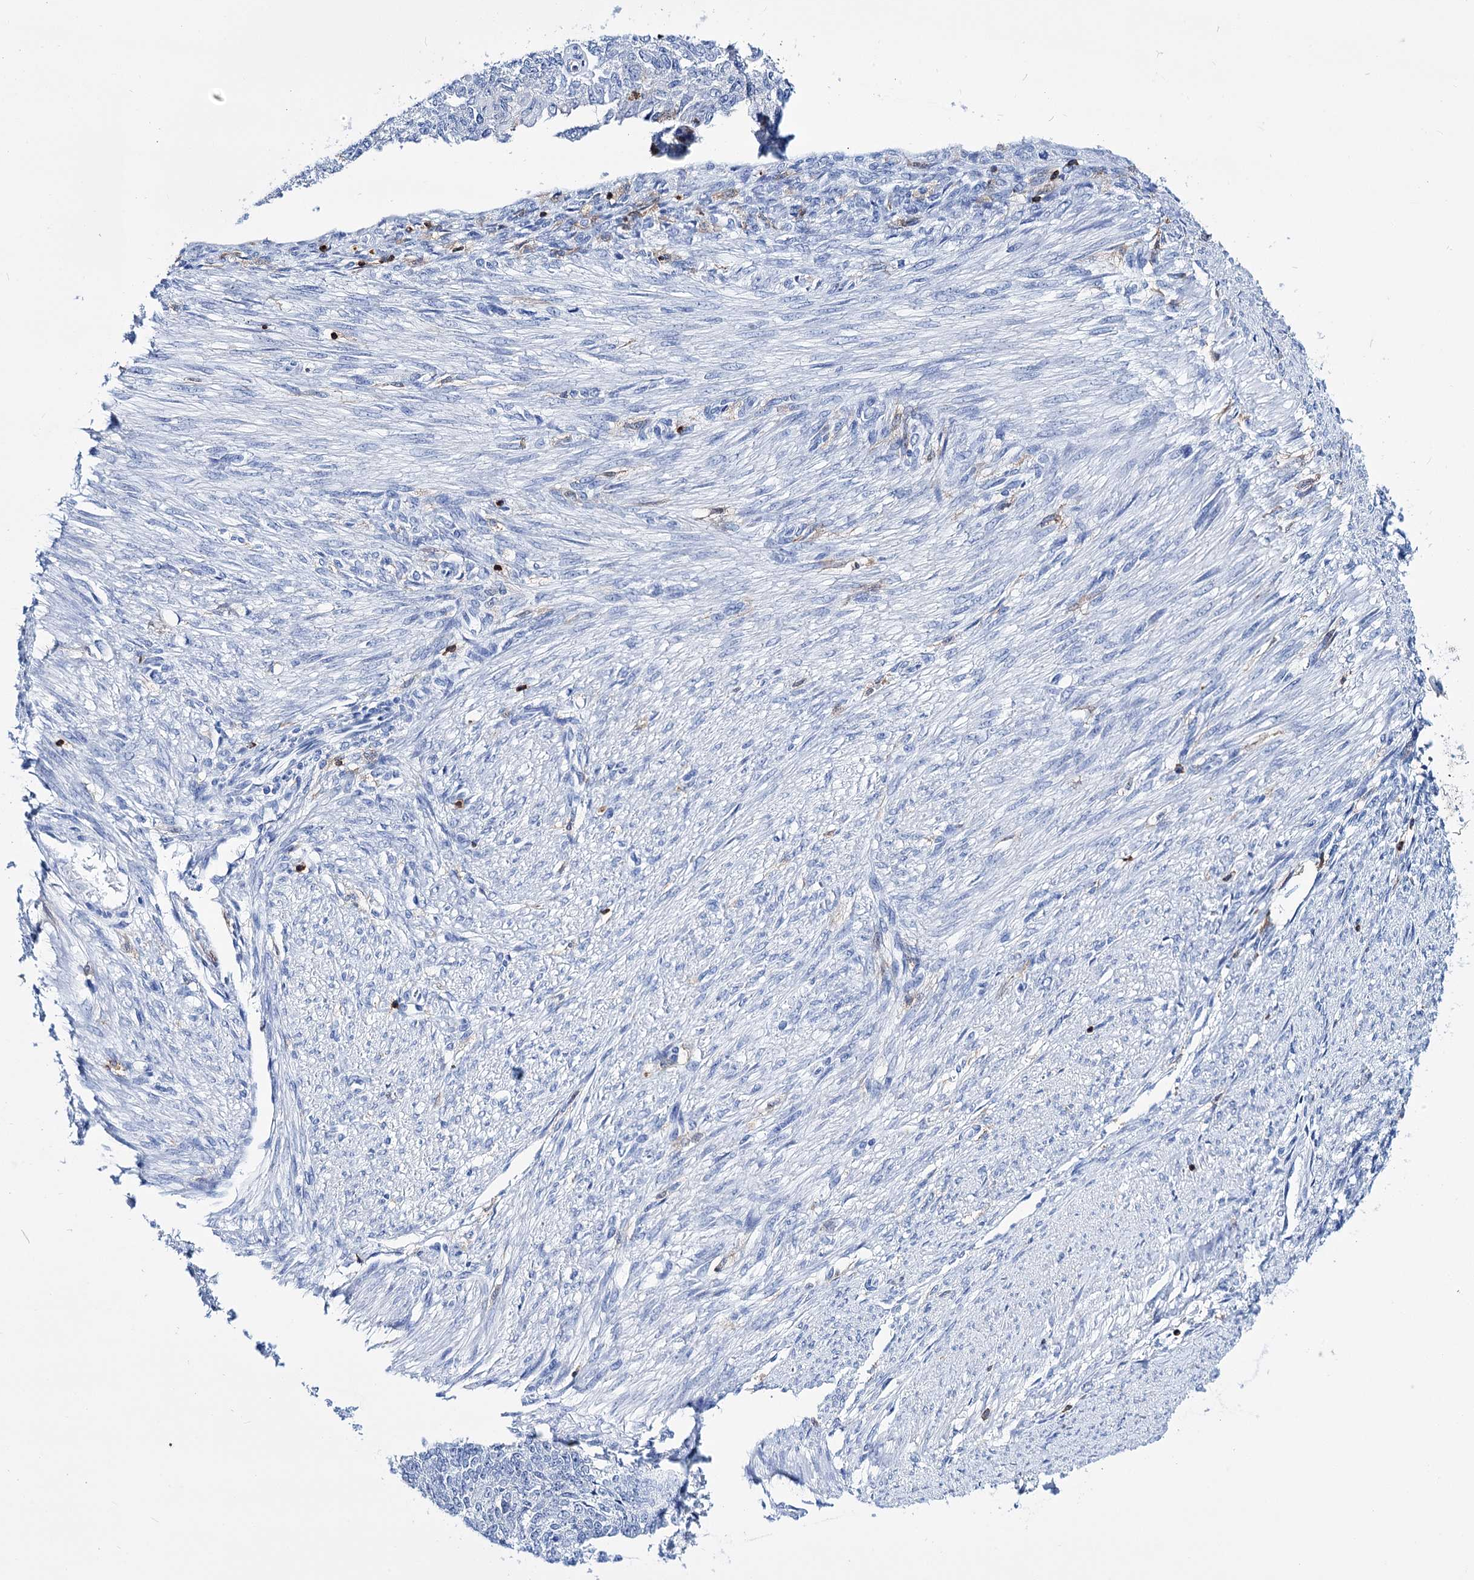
{"staining": {"intensity": "negative", "quantity": "none", "location": "none"}, "tissue": "endometrial cancer", "cell_type": "Tumor cells", "image_type": "cancer", "snomed": [{"axis": "morphology", "description": "Adenocarcinoma, NOS"}, {"axis": "topography", "description": "Endometrium"}], "caption": "Protein analysis of adenocarcinoma (endometrial) displays no significant expression in tumor cells.", "gene": "DEF6", "patient": {"sex": "female", "age": 32}}